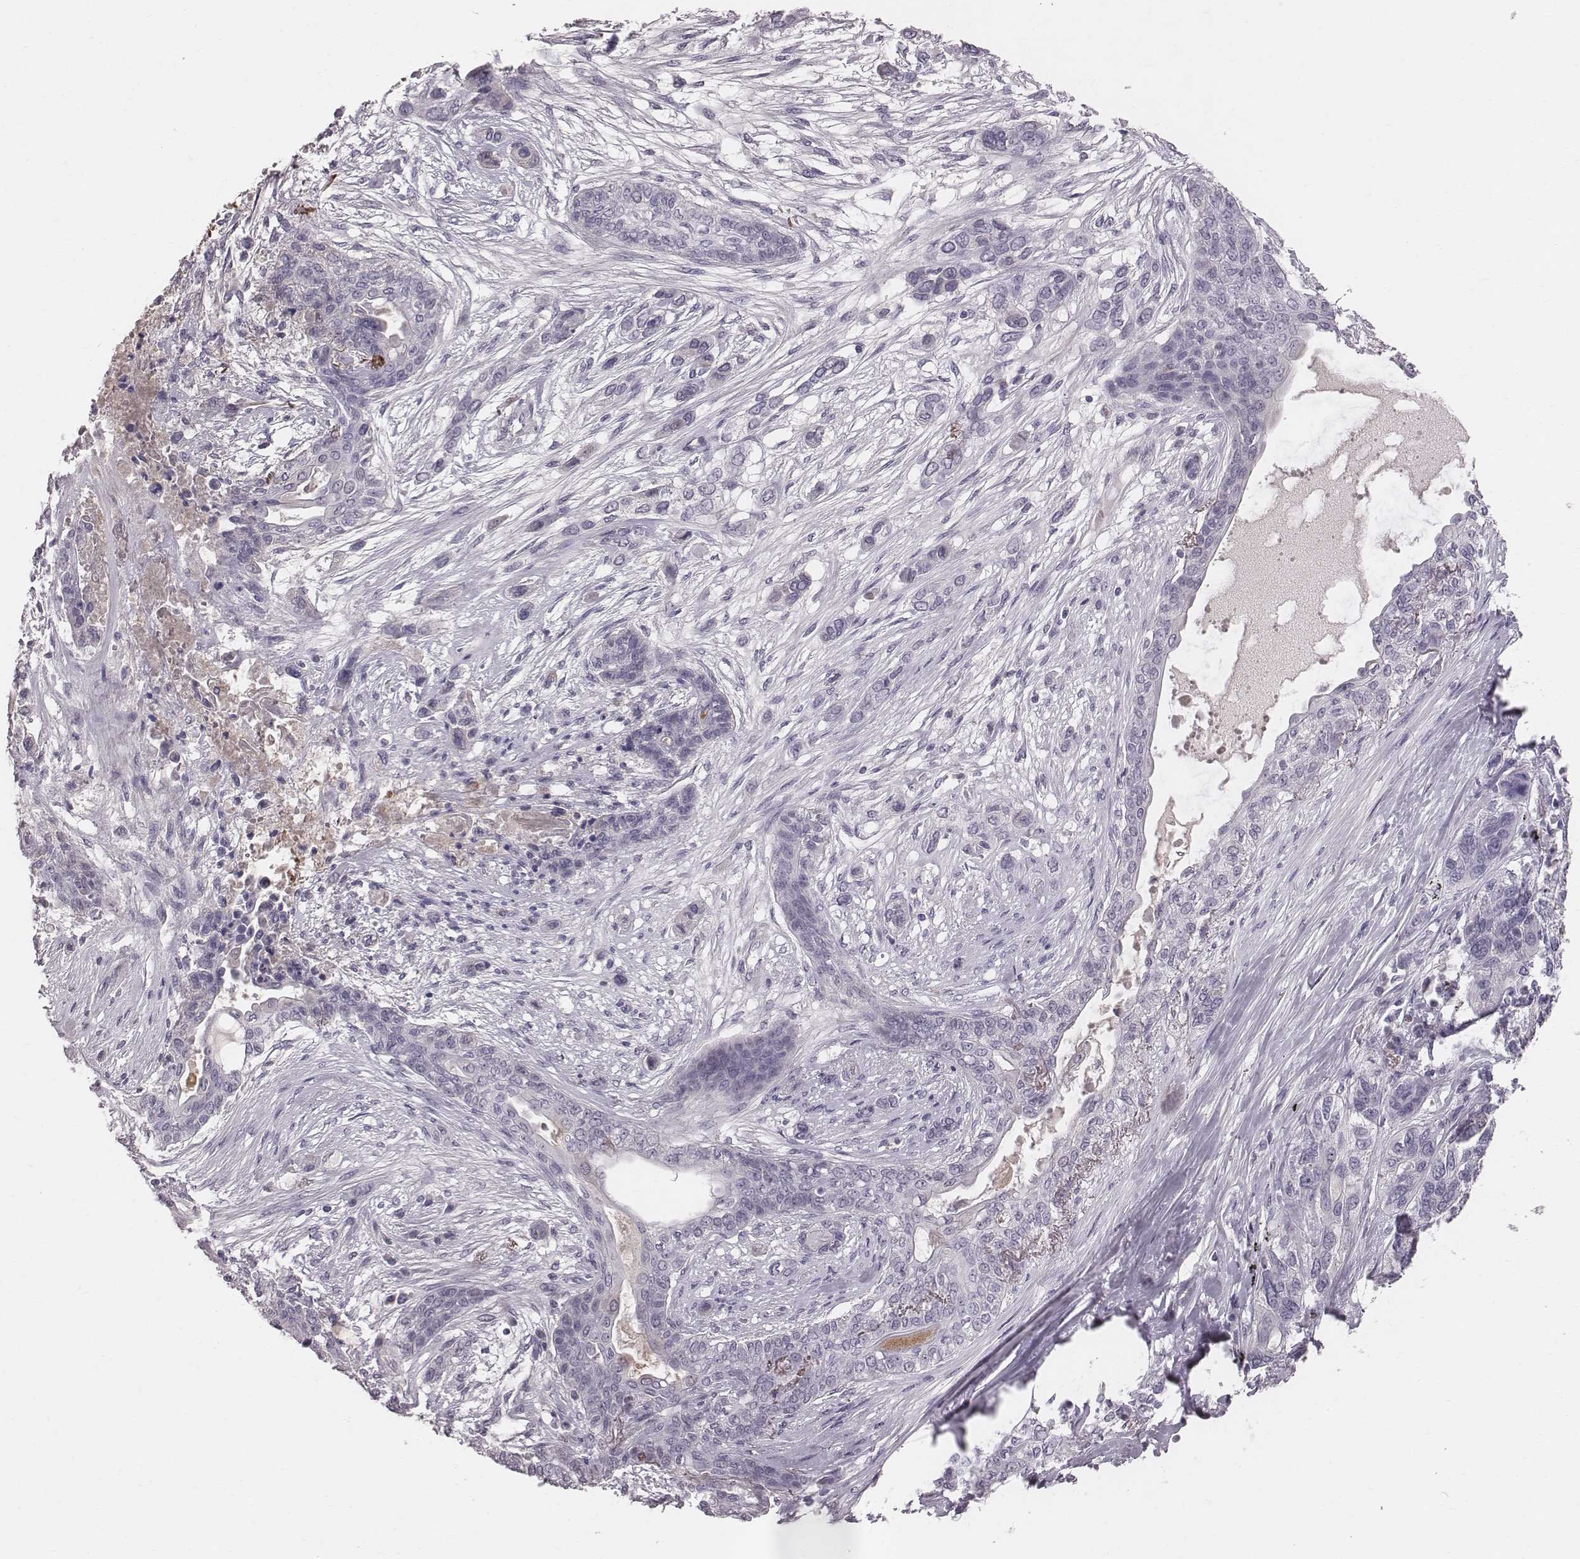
{"staining": {"intensity": "negative", "quantity": "none", "location": "none"}, "tissue": "lung cancer", "cell_type": "Tumor cells", "image_type": "cancer", "snomed": [{"axis": "morphology", "description": "Squamous cell carcinoma, NOS"}, {"axis": "topography", "description": "Lung"}], "caption": "The photomicrograph reveals no significant positivity in tumor cells of lung cancer (squamous cell carcinoma). The staining was performed using DAB (3,3'-diaminobenzidine) to visualize the protein expression in brown, while the nuclei were stained in blue with hematoxylin (Magnification: 20x).", "gene": "CFTR", "patient": {"sex": "female", "age": 70}}